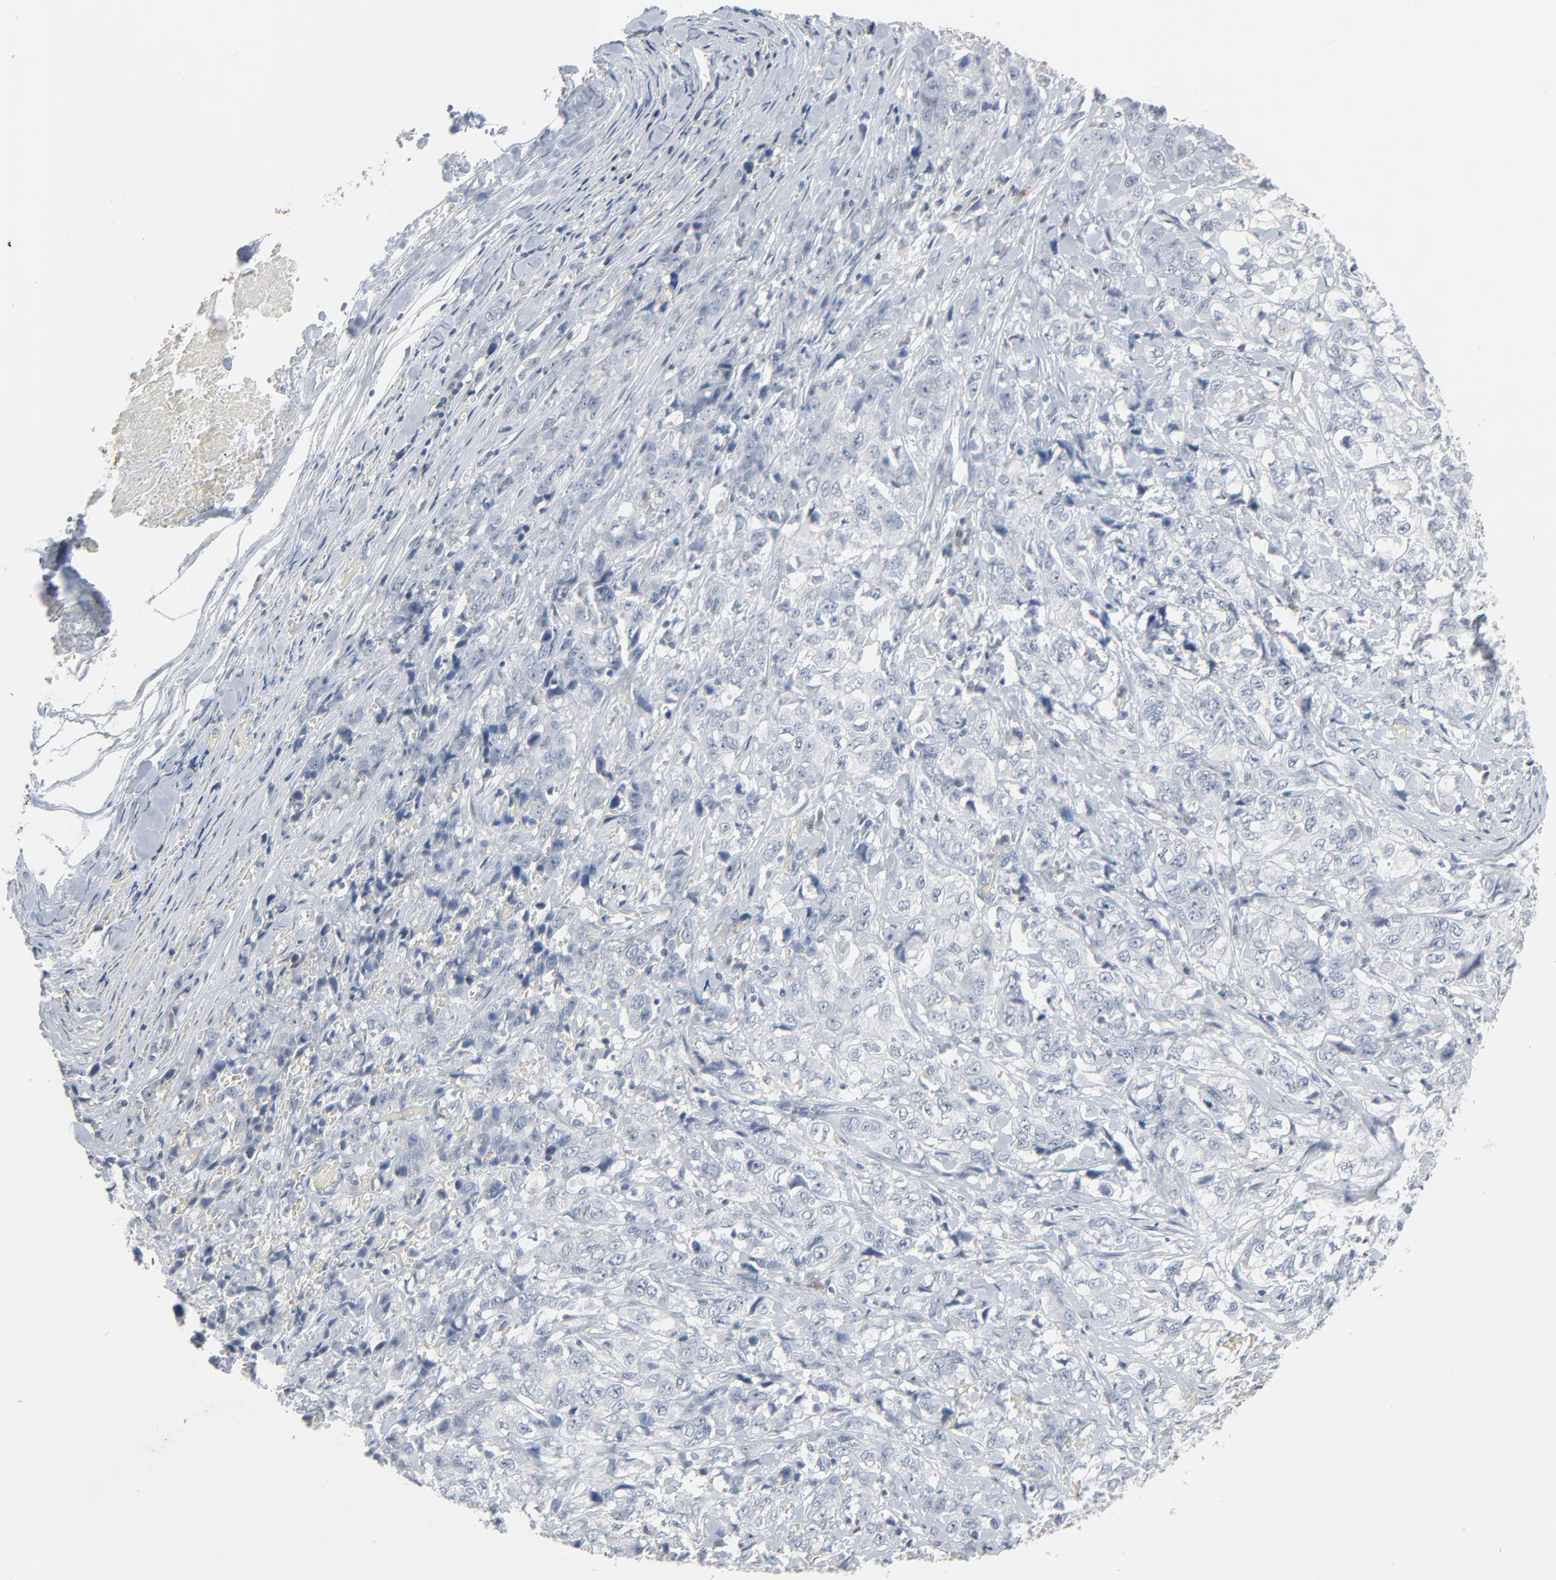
{"staining": {"intensity": "negative", "quantity": "none", "location": "none"}, "tissue": "stomach cancer", "cell_type": "Tumor cells", "image_type": "cancer", "snomed": [{"axis": "morphology", "description": "Adenocarcinoma, NOS"}, {"axis": "topography", "description": "Stomach"}], "caption": "IHC of human stomach adenocarcinoma demonstrates no expression in tumor cells.", "gene": "SAGE1", "patient": {"sex": "male", "age": 48}}